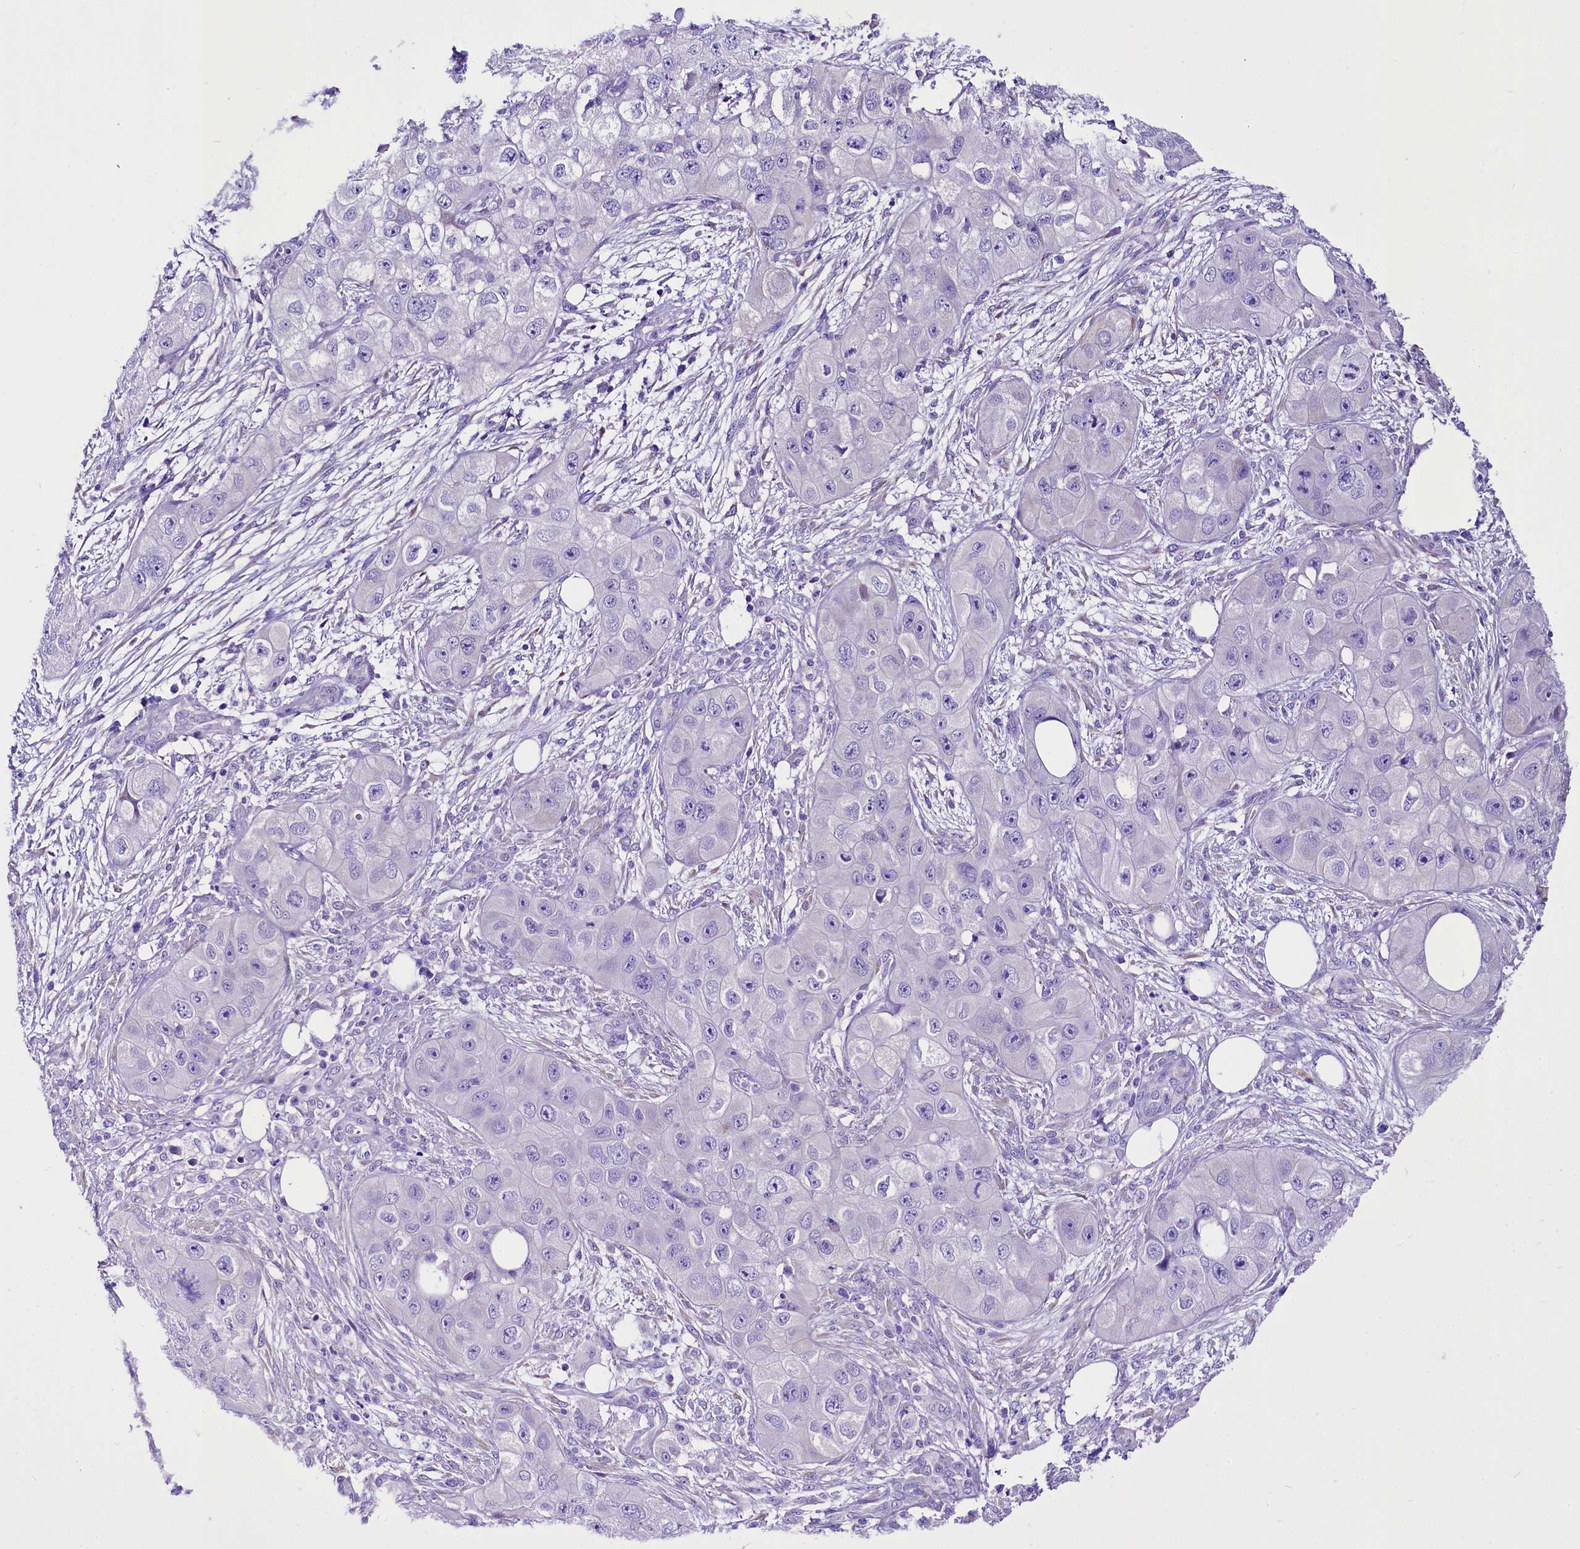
{"staining": {"intensity": "negative", "quantity": "none", "location": "none"}, "tissue": "skin cancer", "cell_type": "Tumor cells", "image_type": "cancer", "snomed": [{"axis": "morphology", "description": "Squamous cell carcinoma, NOS"}, {"axis": "topography", "description": "Skin"}, {"axis": "topography", "description": "Subcutis"}], "caption": "Tumor cells are negative for protein expression in human squamous cell carcinoma (skin). The staining is performed using DAB (3,3'-diaminobenzidine) brown chromogen with nuclei counter-stained in using hematoxylin.", "gene": "A2ML1", "patient": {"sex": "male", "age": 73}}